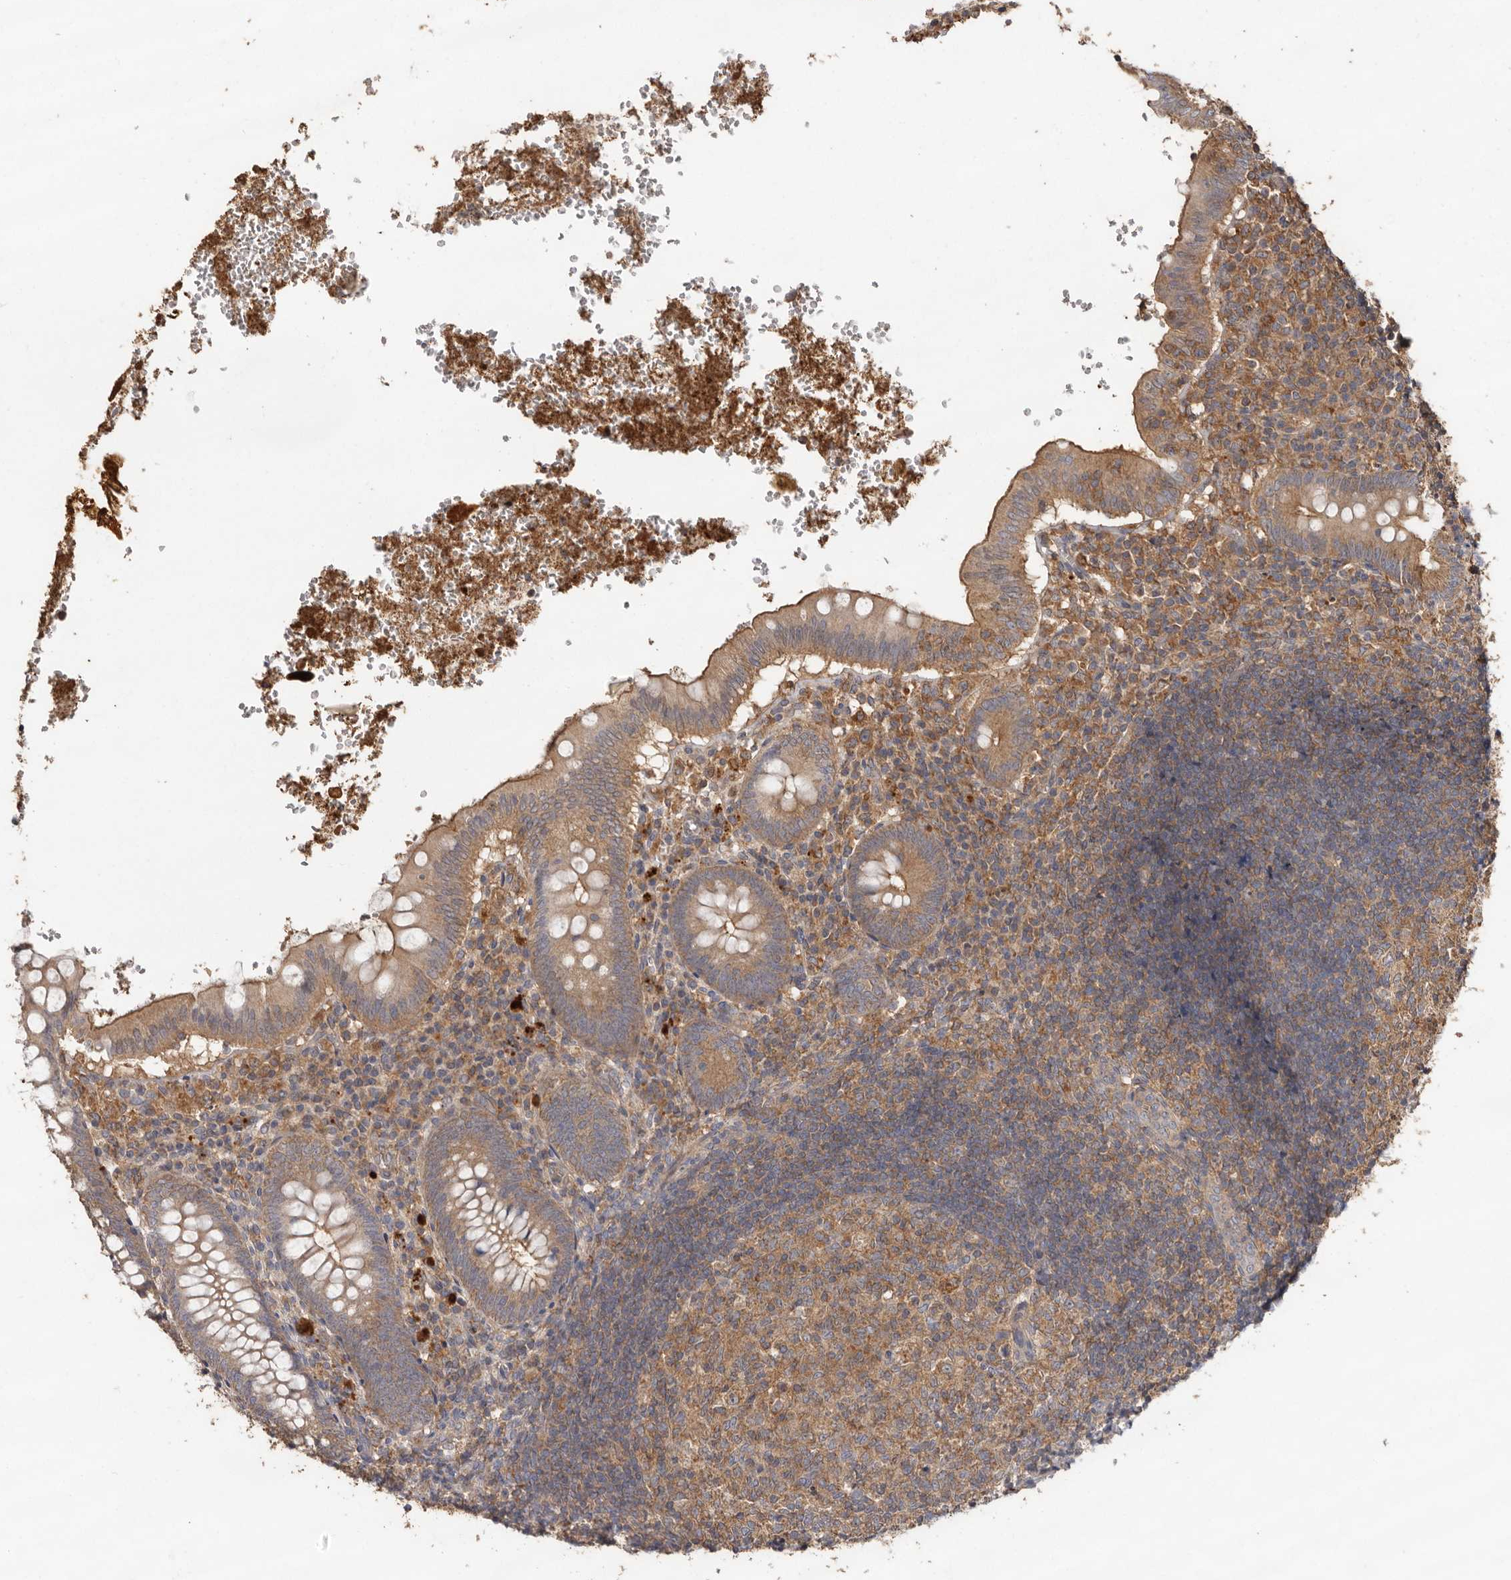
{"staining": {"intensity": "moderate", "quantity": ">75%", "location": "cytoplasmic/membranous"}, "tissue": "appendix", "cell_type": "Glandular cells", "image_type": "normal", "snomed": [{"axis": "morphology", "description": "Normal tissue, NOS"}, {"axis": "topography", "description": "Appendix"}], "caption": "Immunohistochemistry histopathology image of normal appendix stained for a protein (brown), which displays medium levels of moderate cytoplasmic/membranous expression in approximately >75% of glandular cells.", "gene": "RWDD1", "patient": {"sex": "male", "age": 8}}